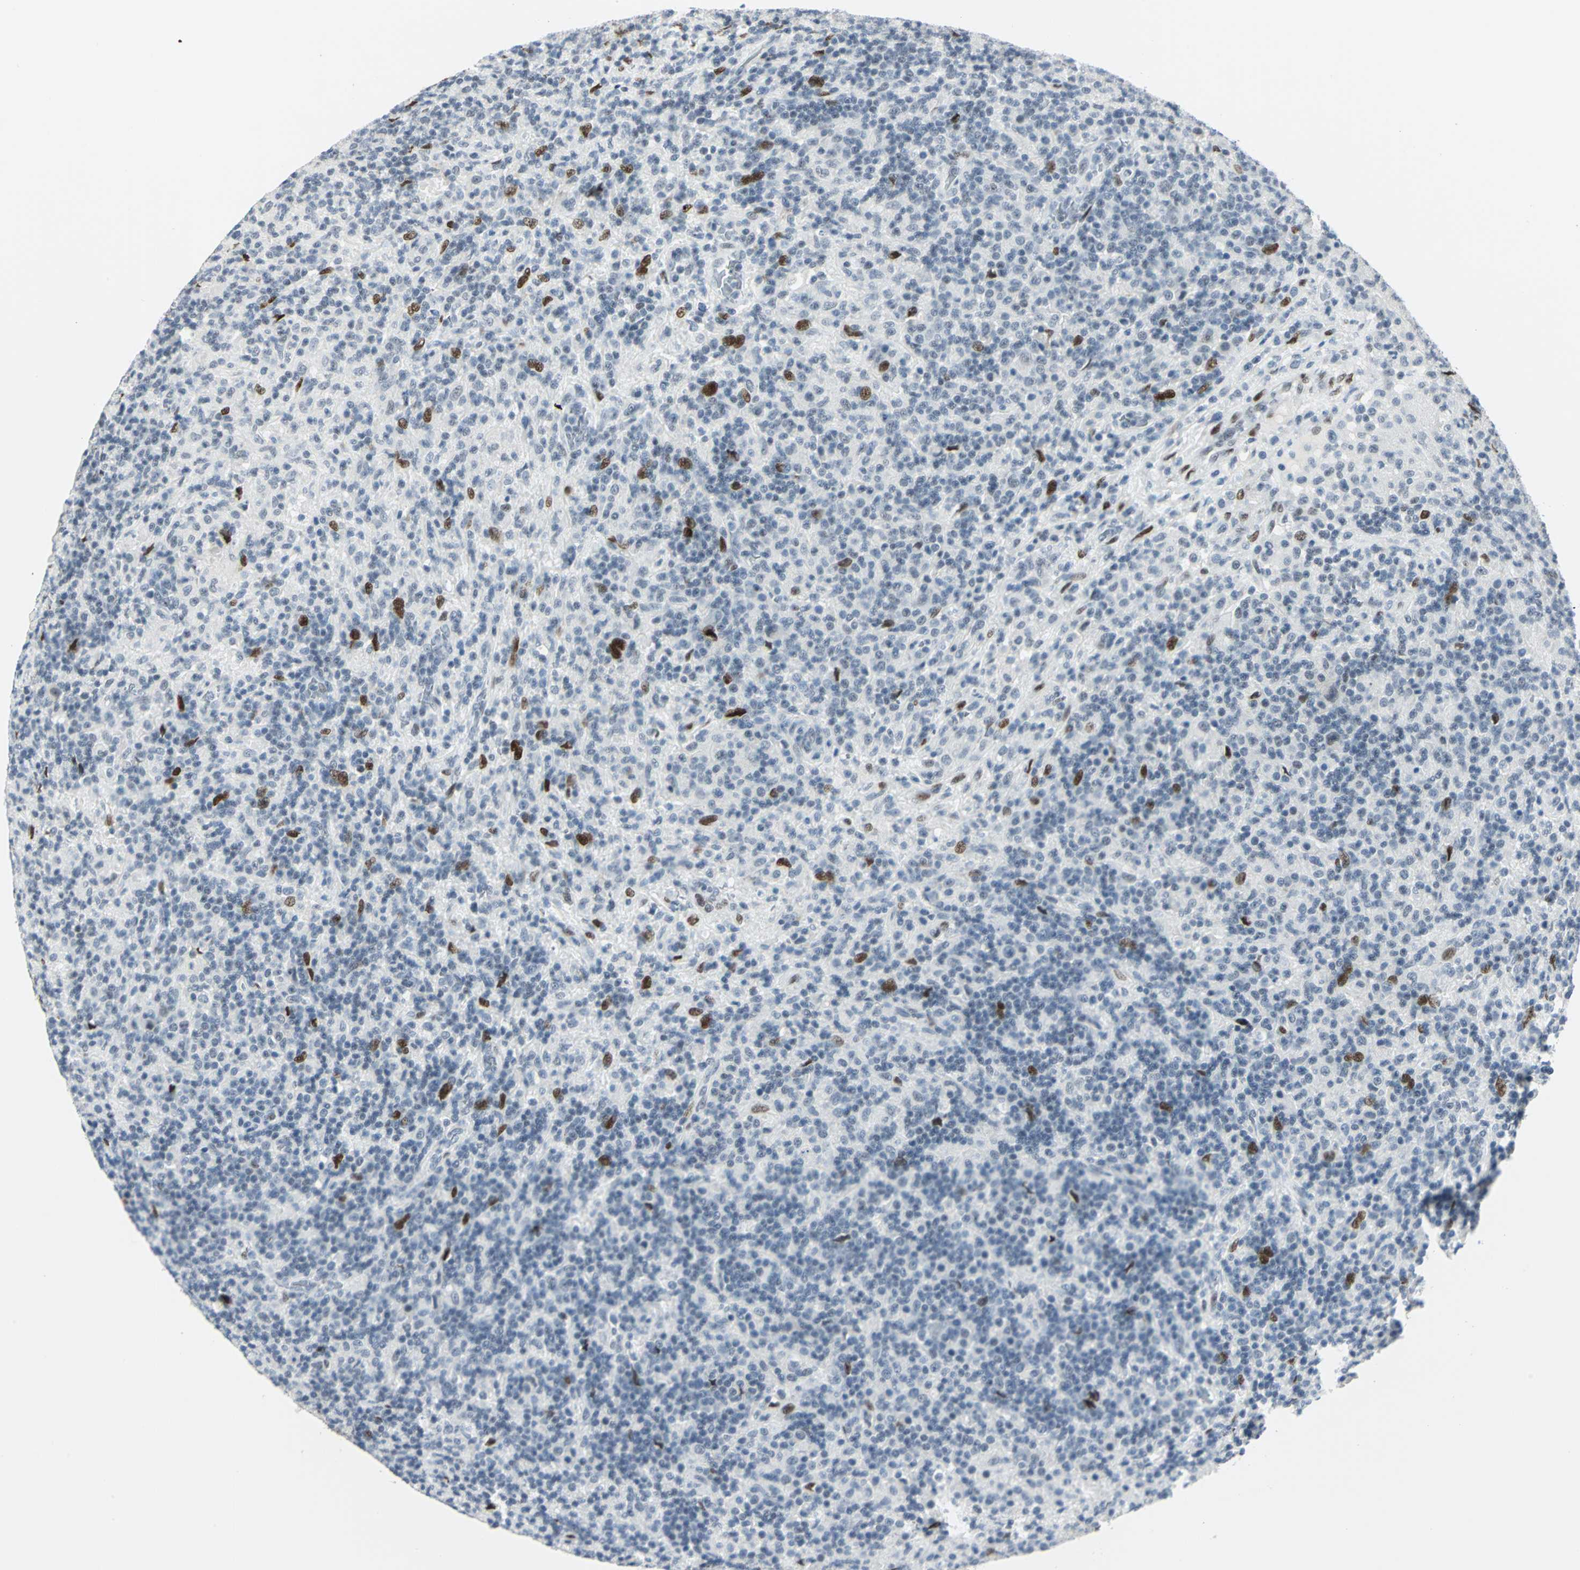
{"staining": {"intensity": "strong", "quantity": "<25%", "location": "nuclear"}, "tissue": "lymphoma", "cell_type": "Tumor cells", "image_type": "cancer", "snomed": [{"axis": "morphology", "description": "Hodgkin's disease, NOS"}, {"axis": "topography", "description": "Lymph node"}], "caption": "Immunohistochemical staining of human lymphoma exhibits strong nuclear protein staining in about <25% of tumor cells. (Brightfield microscopy of DAB IHC at high magnification).", "gene": "MEIS2", "patient": {"sex": "male", "age": 70}}